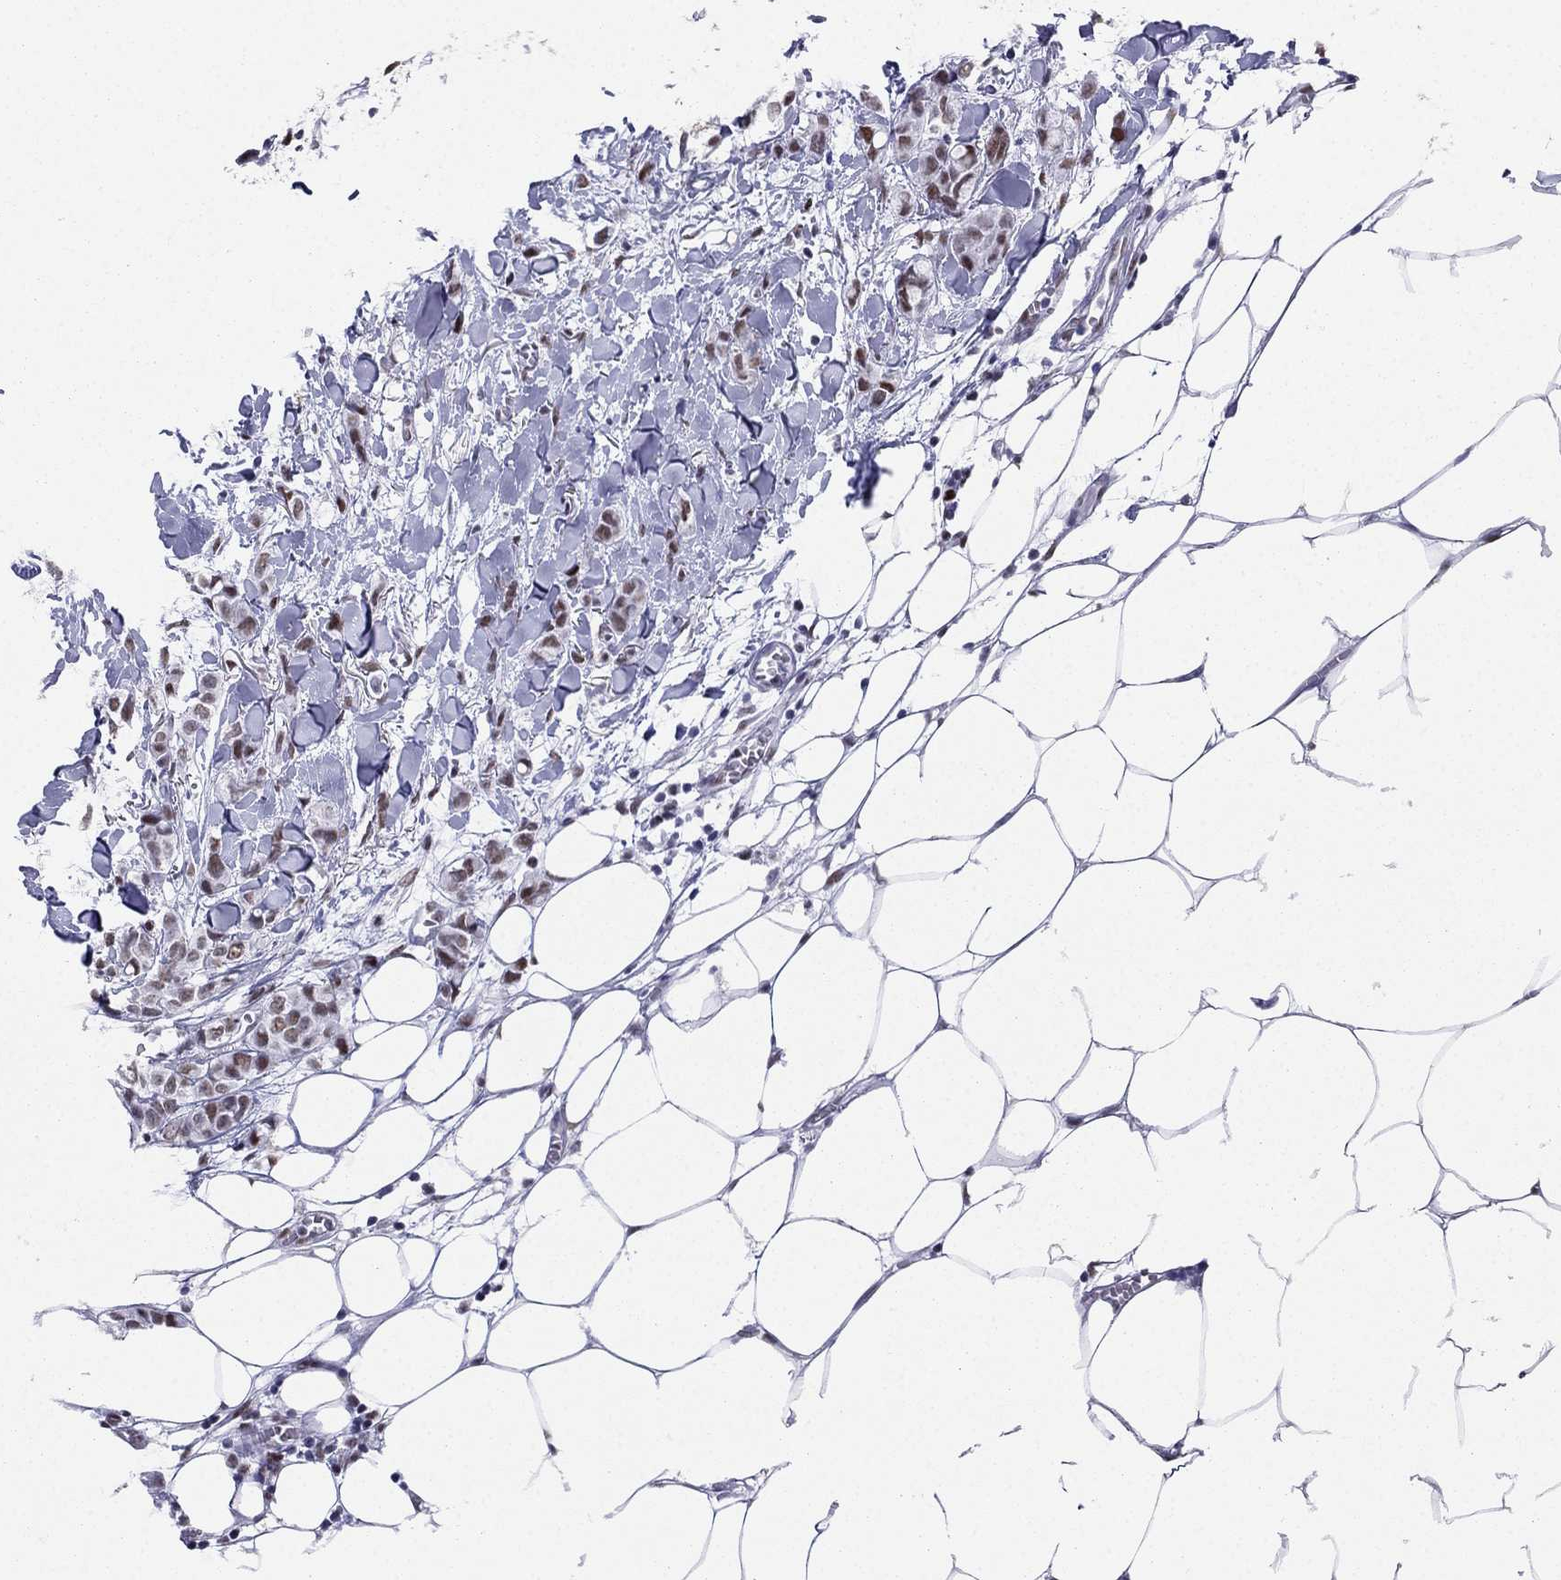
{"staining": {"intensity": "moderate", "quantity": ">75%", "location": "nuclear"}, "tissue": "breast cancer", "cell_type": "Tumor cells", "image_type": "cancer", "snomed": [{"axis": "morphology", "description": "Duct carcinoma"}, {"axis": "topography", "description": "Breast"}], "caption": "Protein expression analysis of invasive ductal carcinoma (breast) displays moderate nuclear staining in about >75% of tumor cells. (Stains: DAB in brown, nuclei in blue, Microscopy: brightfield microscopy at high magnification).", "gene": "PPM1G", "patient": {"sex": "female", "age": 85}}